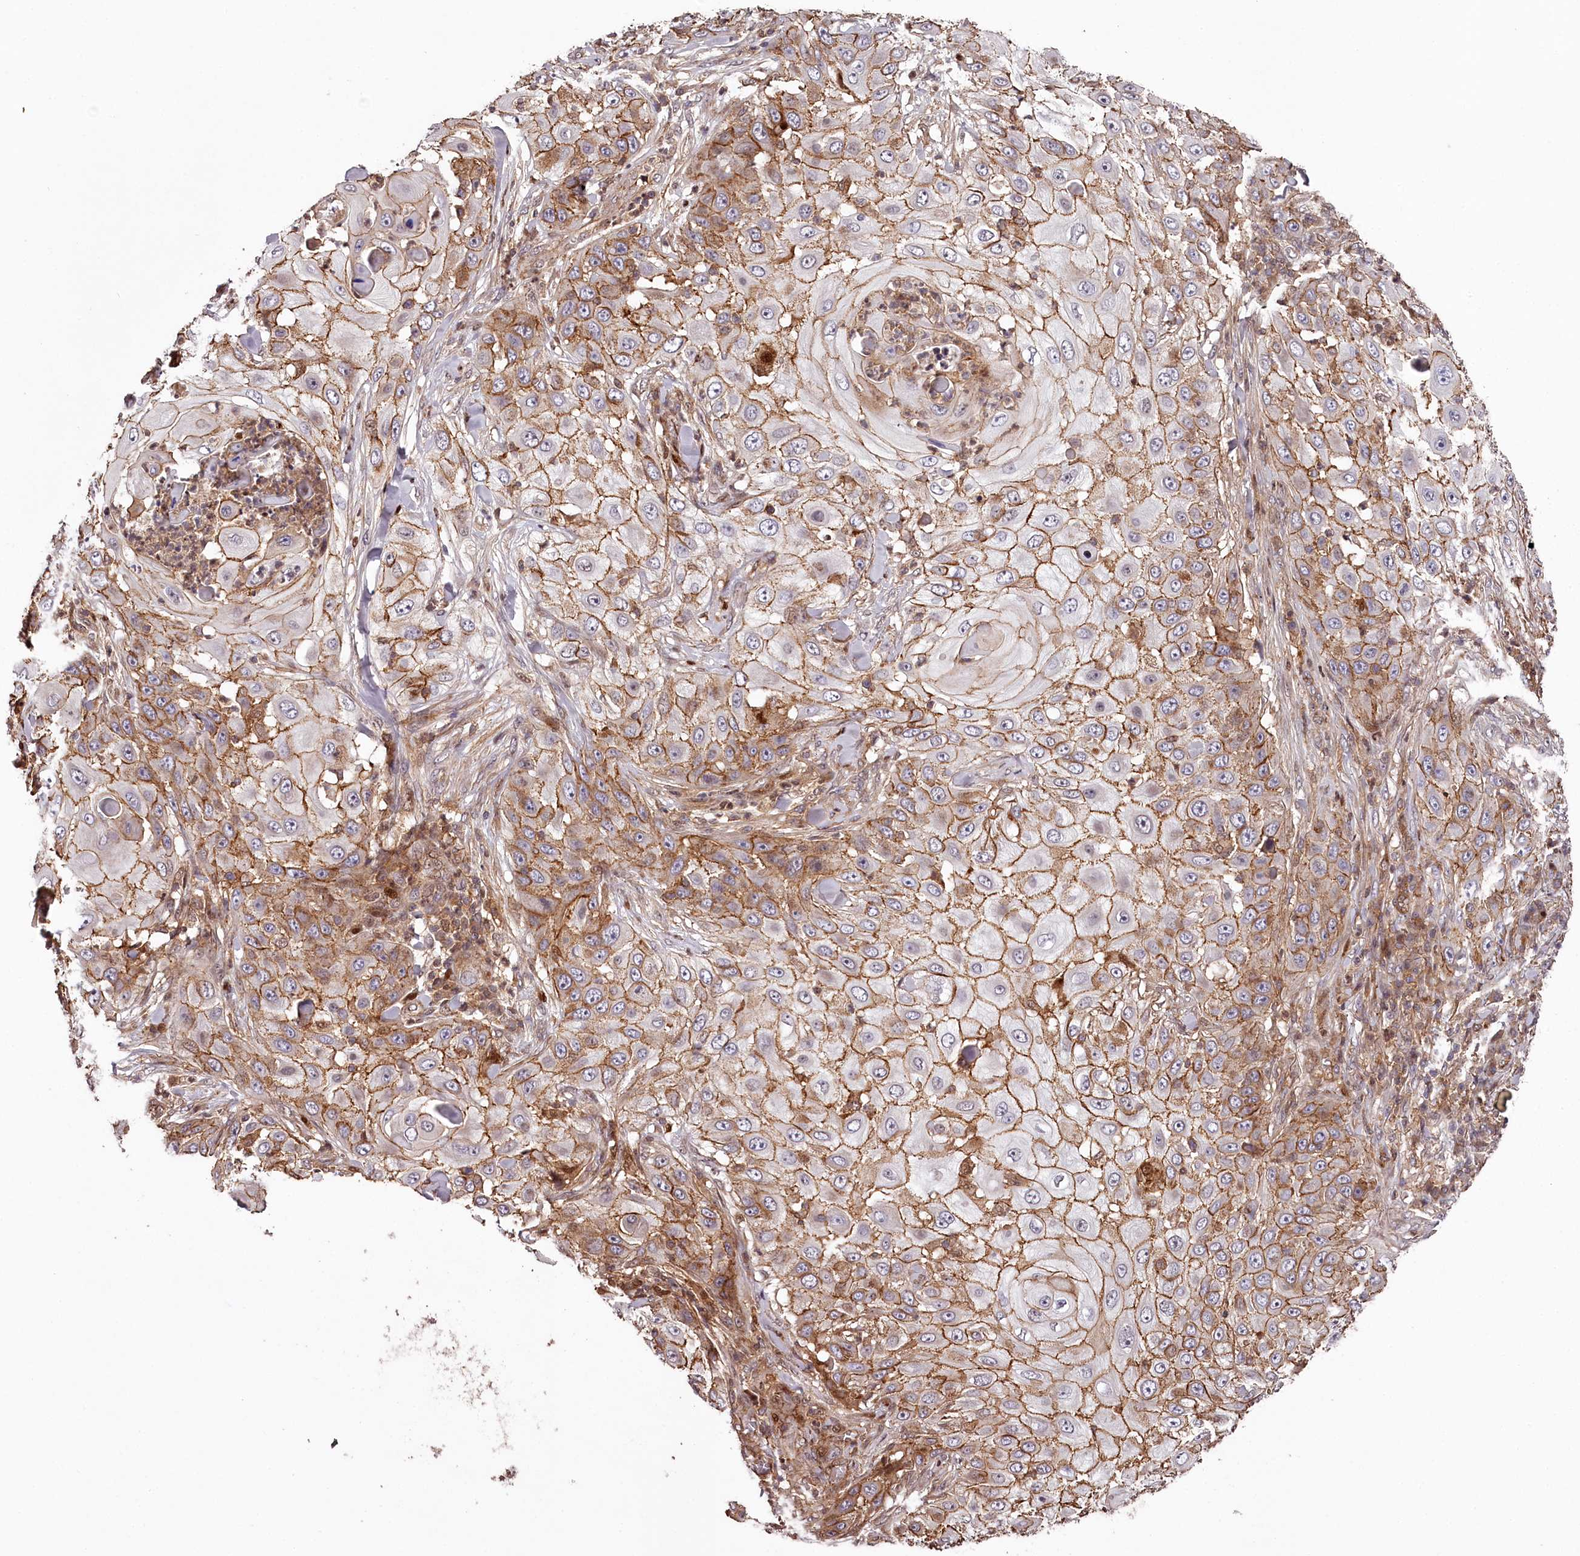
{"staining": {"intensity": "moderate", "quantity": ">75%", "location": "cytoplasmic/membranous"}, "tissue": "skin cancer", "cell_type": "Tumor cells", "image_type": "cancer", "snomed": [{"axis": "morphology", "description": "Squamous cell carcinoma, NOS"}, {"axis": "topography", "description": "Skin"}], "caption": "Immunohistochemistry photomicrograph of human skin cancer (squamous cell carcinoma) stained for a protein (brown), which reveals medium levels of moderate cytoplasmic/membranous staining in about >75% of tumor cells.", "gene": "KIF14", "patient": {"sex": "female", "age": 44}}